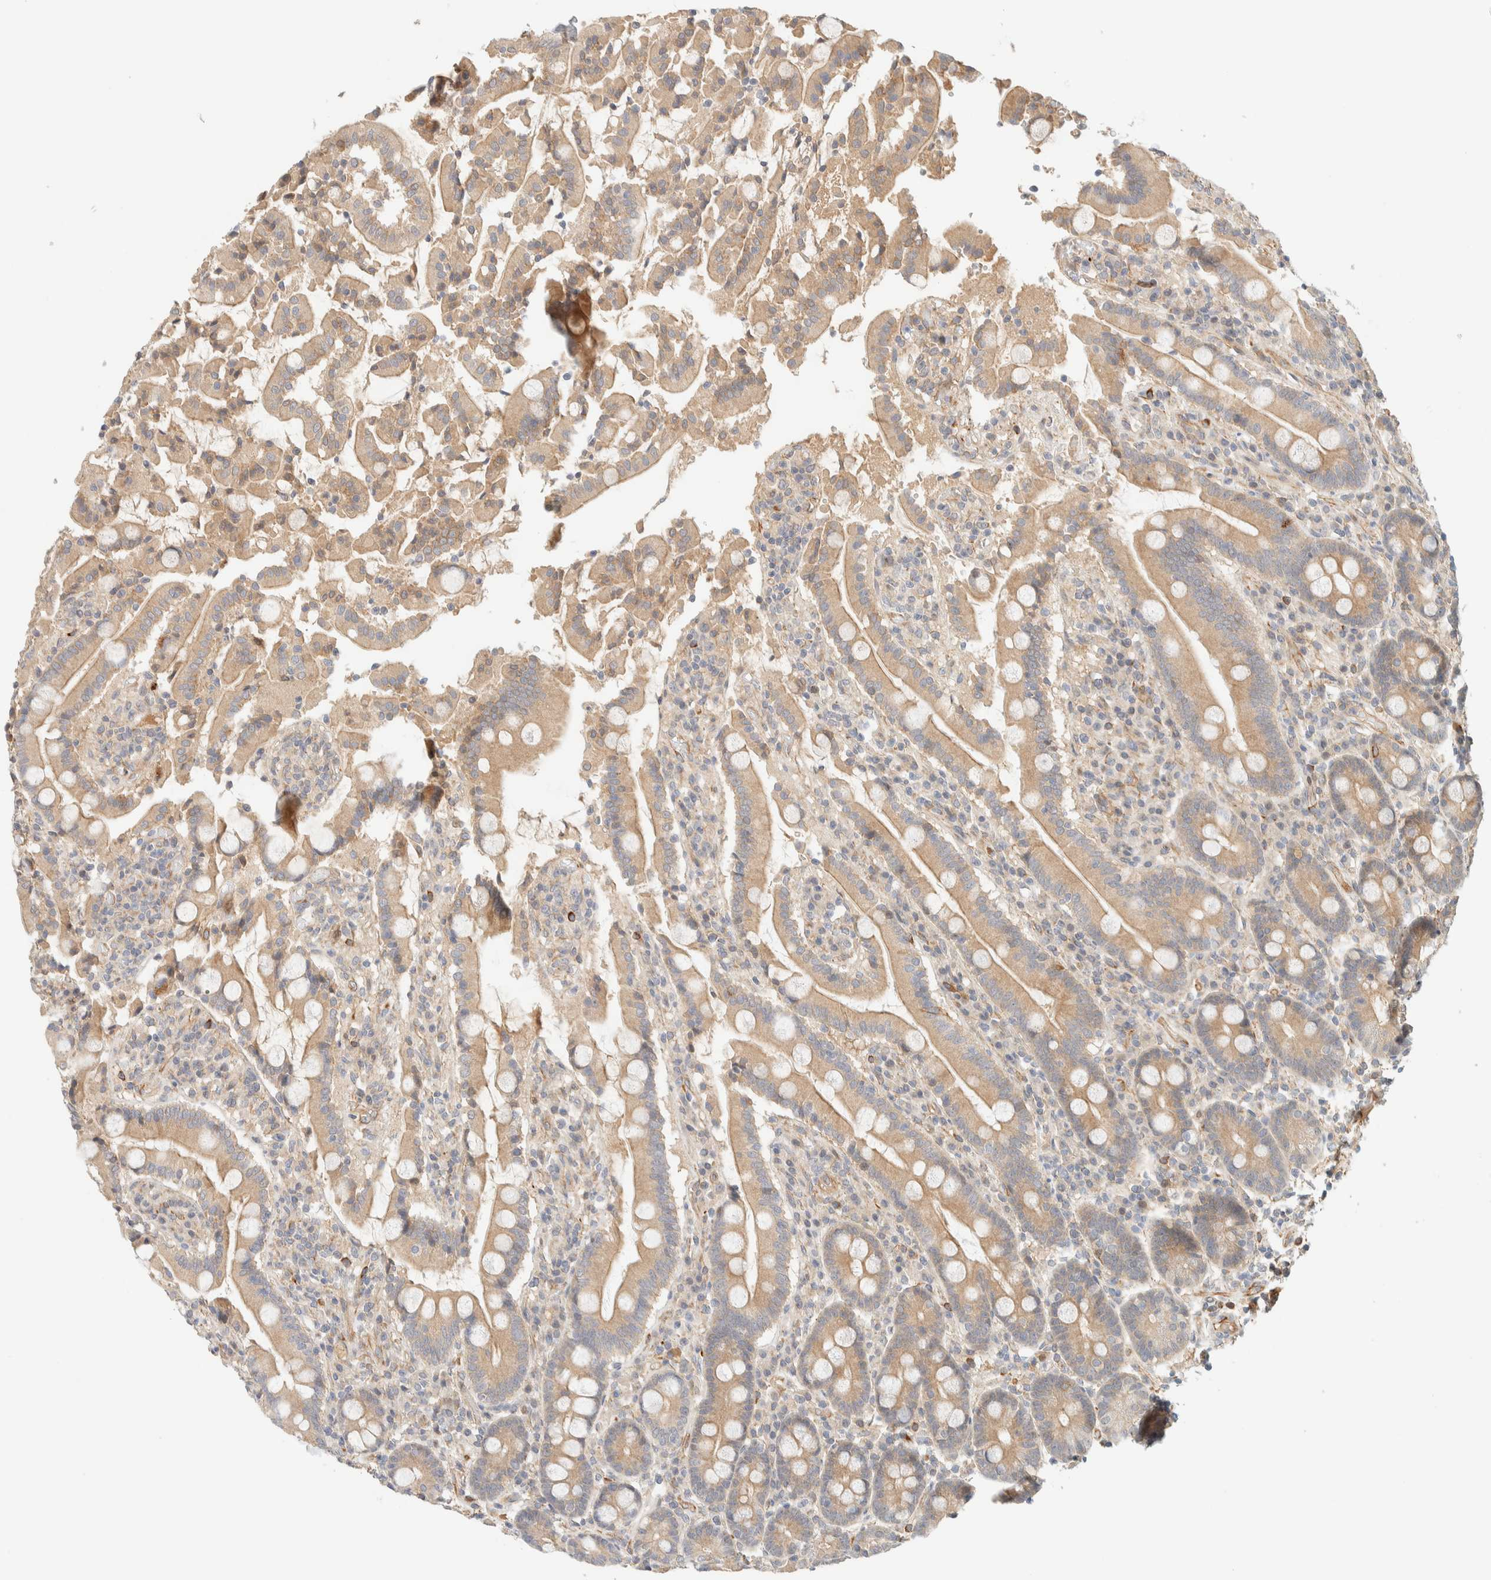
{"staining": {"intensity": "moderate", "quantity": ">75%", "location": "cytoplasmic/membranous"}, "tissue": "duodenum", "cell_type": "Glandular cells", "image_type": "normal", "snomed": [{"axis": "morphology", "description": "Normal tissue, NOS"}, {"axis": "topography", "description": "Small intestine, NOS"}], "caption": "The histopathology image reveals a brown stain indicating the presence of a protein in the cytoplasmic/membranous of glandular cells in duodenum. (DAB IHC with brightfield microscopy, high magnification).", "gene": "FAT1", "patient": {"sex": "female", "age": 71}}